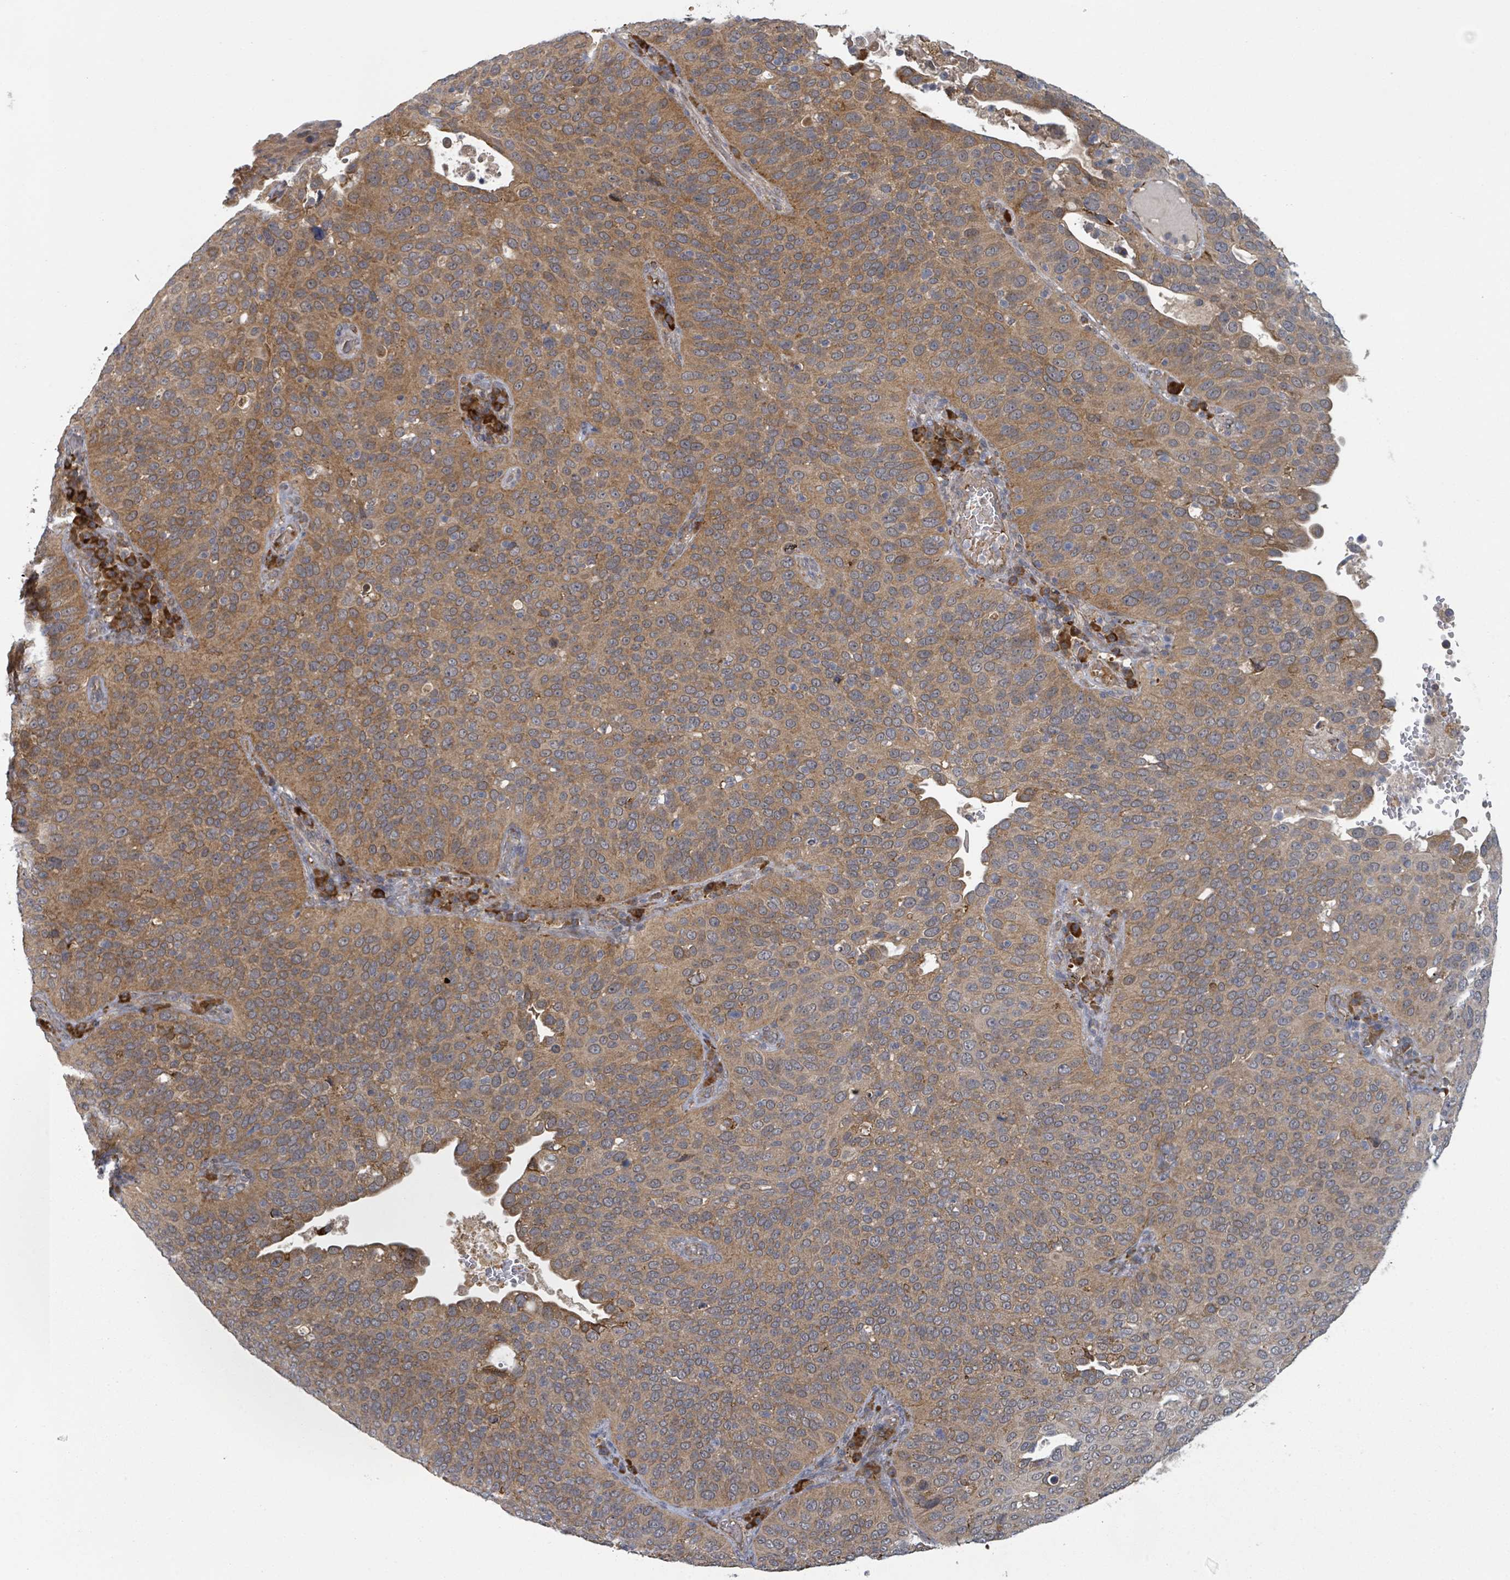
{"staining": {"intensity": "moderate", "quantity": ">75%", "location": "cytoplasmic/membranous"}, "tissue": "cervical cancer", "cell_type": "Tumor cells", "image_type": "cancer", "snomed": [{"axis": "morphology", "description": "Squamous cell carcinoma, NOS"}, {"axis": "topography", "description": "Cervix"}], "caption": "This micrograph displays squamous cell carcinoma (cervical) stained with immunohistochemistry to label a protein in brown. The cytoplasmic/membranous of tumor cells show moderate positivity for the protein. Nuclei are counter-stained blue.", "gene": "SHROOM2", "patient": {"sex": "female", "age": 36}}